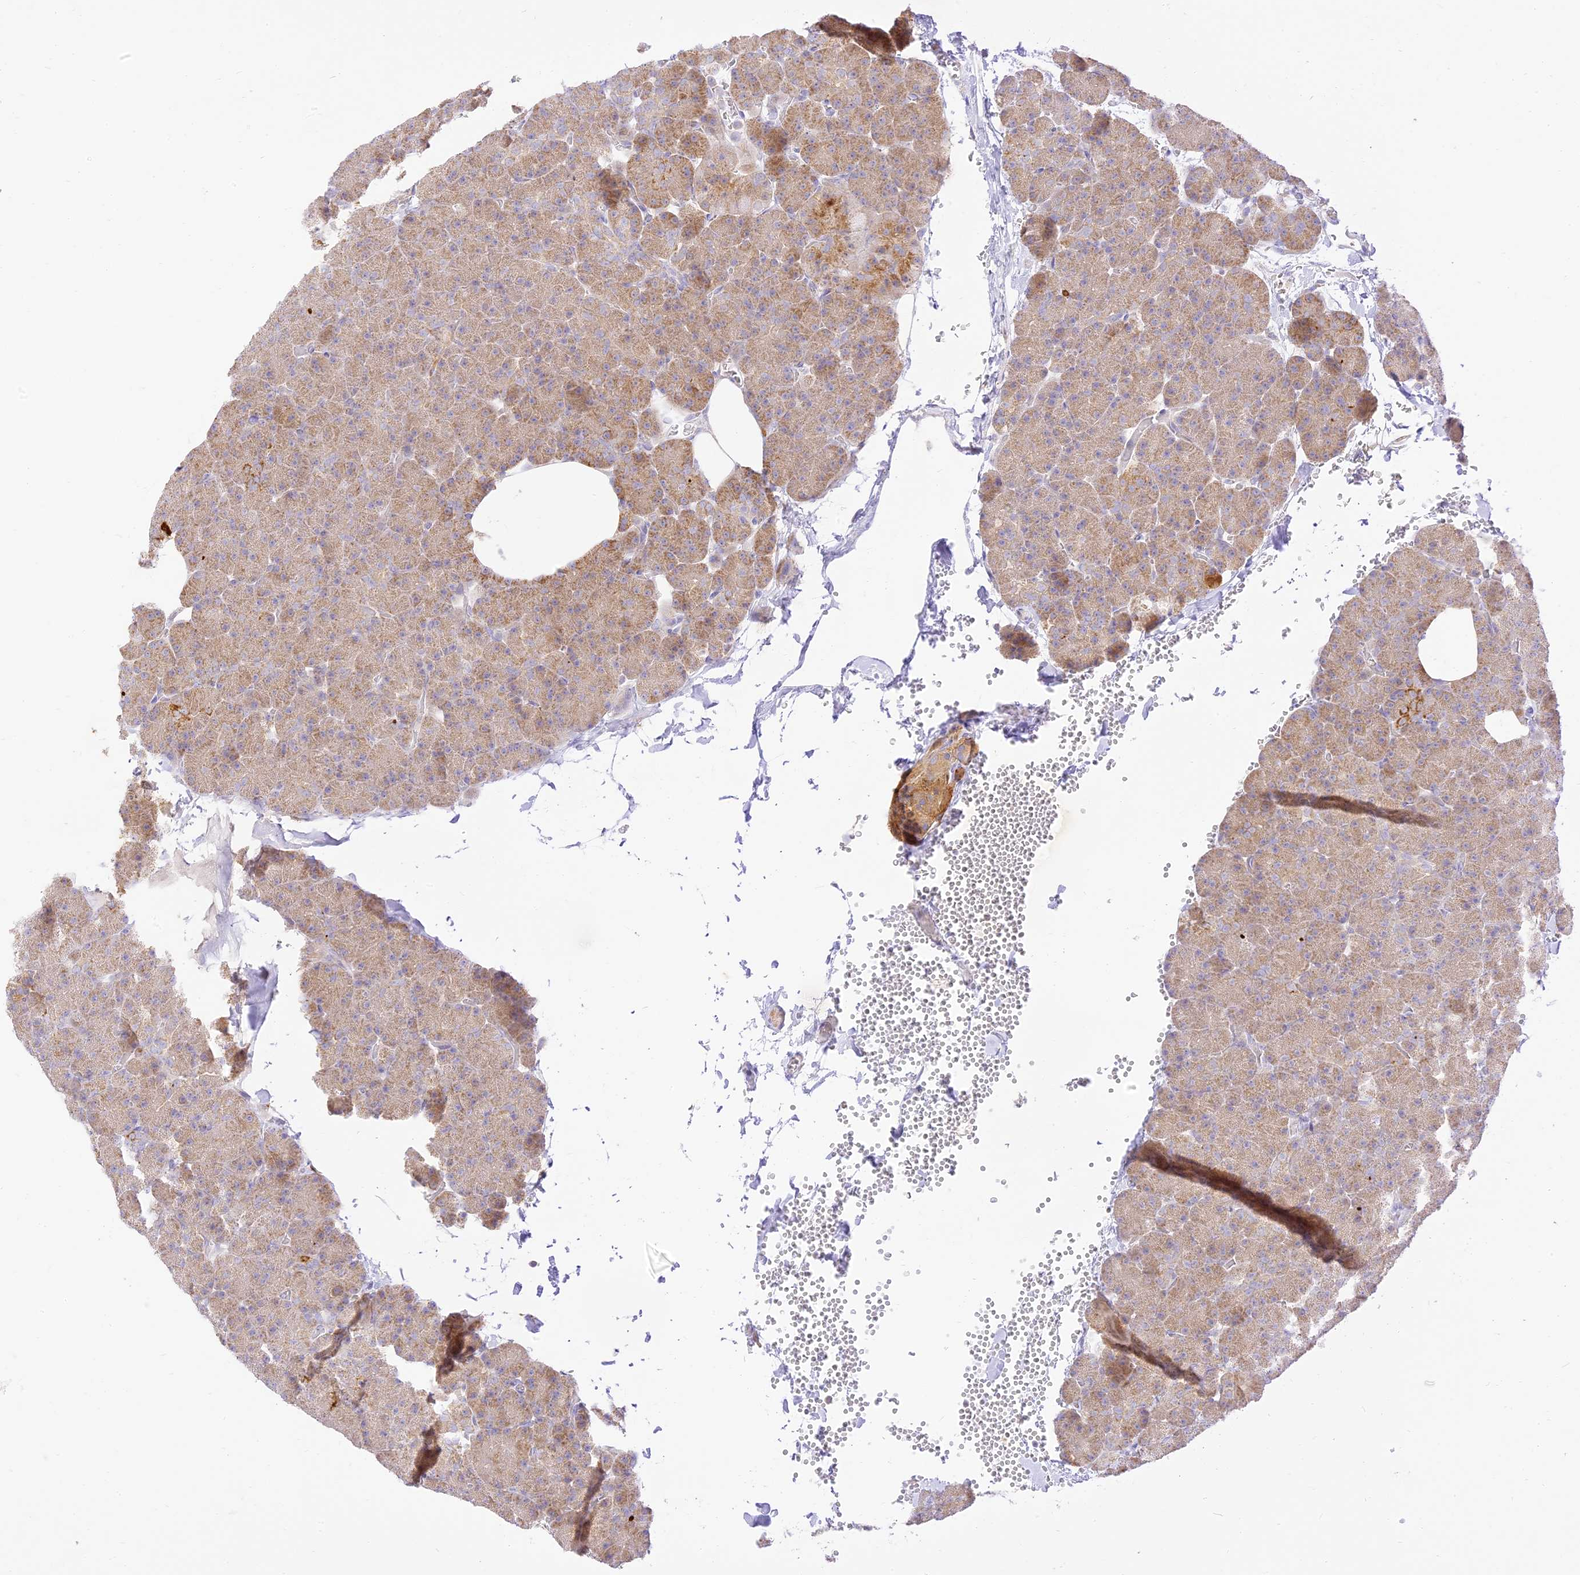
{"staining": {"intensity": "strong", "quantity": "<25%", "location": "cytoplasmic/membranous"}, "tissue": "pancreas", "cell_type": "Exocrine glandular cells", "image_type": "normal", "snomed": [{"axis": "morphology", "description": "Normal tissue, NOS"}, {"axis": "morphology", "description": "Carcinoid, malignant, NOS"}, {"axis": "topography", "description": "Pancreas"}], "caption": "IHC image of benign human pancreas stained for a protein (brown), which reveals medium levels of strong cytoplasmic/membranous staining in approximately <25% of exocrine glandular cells.", "gene": "LRRC15", "patient": {"sex": "female", "age": 35}}